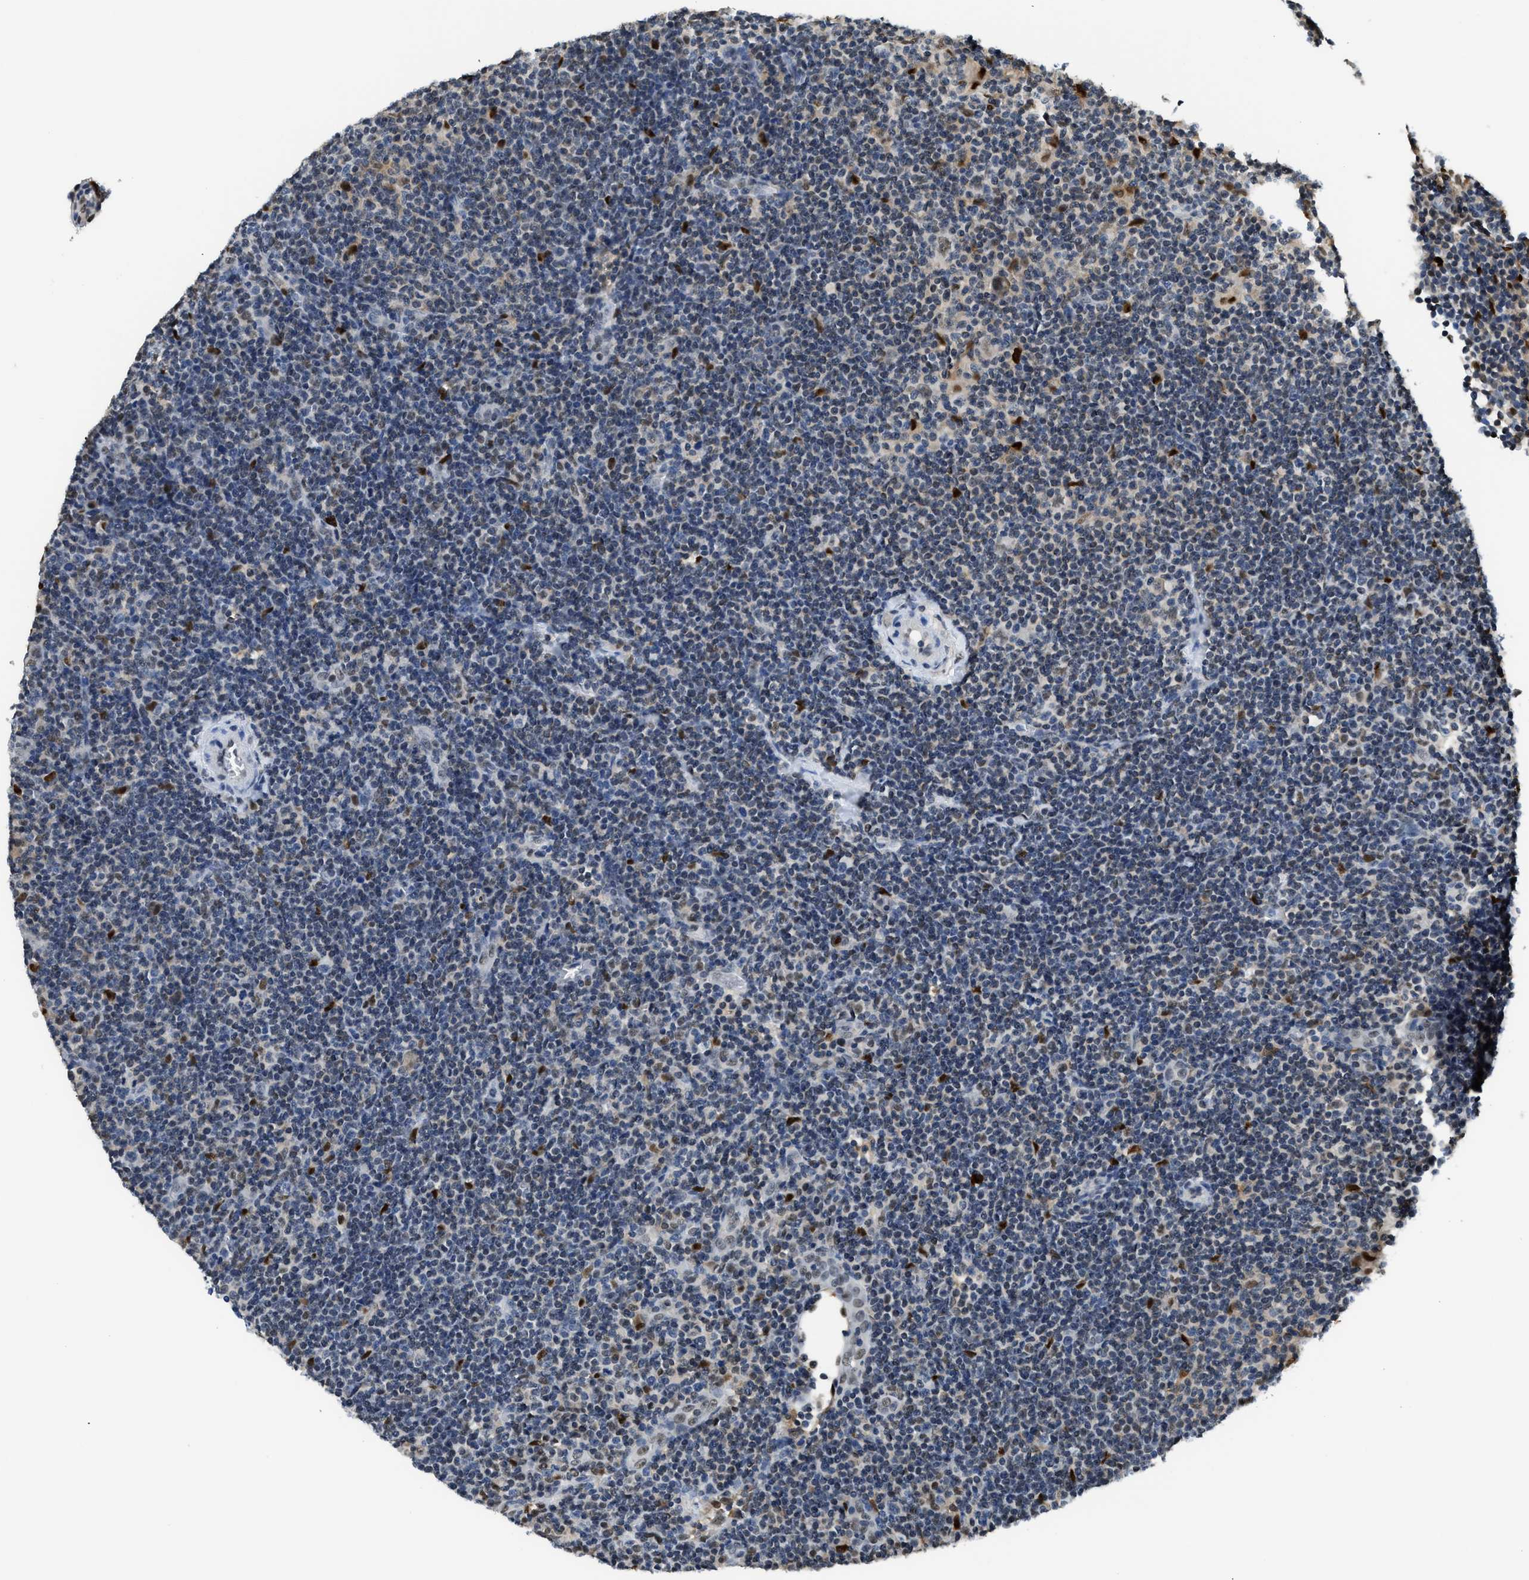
{"staining": {"intensity": "negative", "quantity": "none", "location": "none"}, "tissue": "lymphoma", "cell_type": "Tumor cells", "image_type": "cancer", "snomed": [{"axis": "morphology", "description": "Hodgkin's disease, NOS"}, {"axis": "topography", "description": "Lymph node"}], "caption": "Immunohistochemistry (IHC) histopathology image of human lymphoma stained for a protein (brown), which exhibits no positivity in tumor cells.", "gene": "ALX1", "patient": {"sex": "female", "age": 57}}